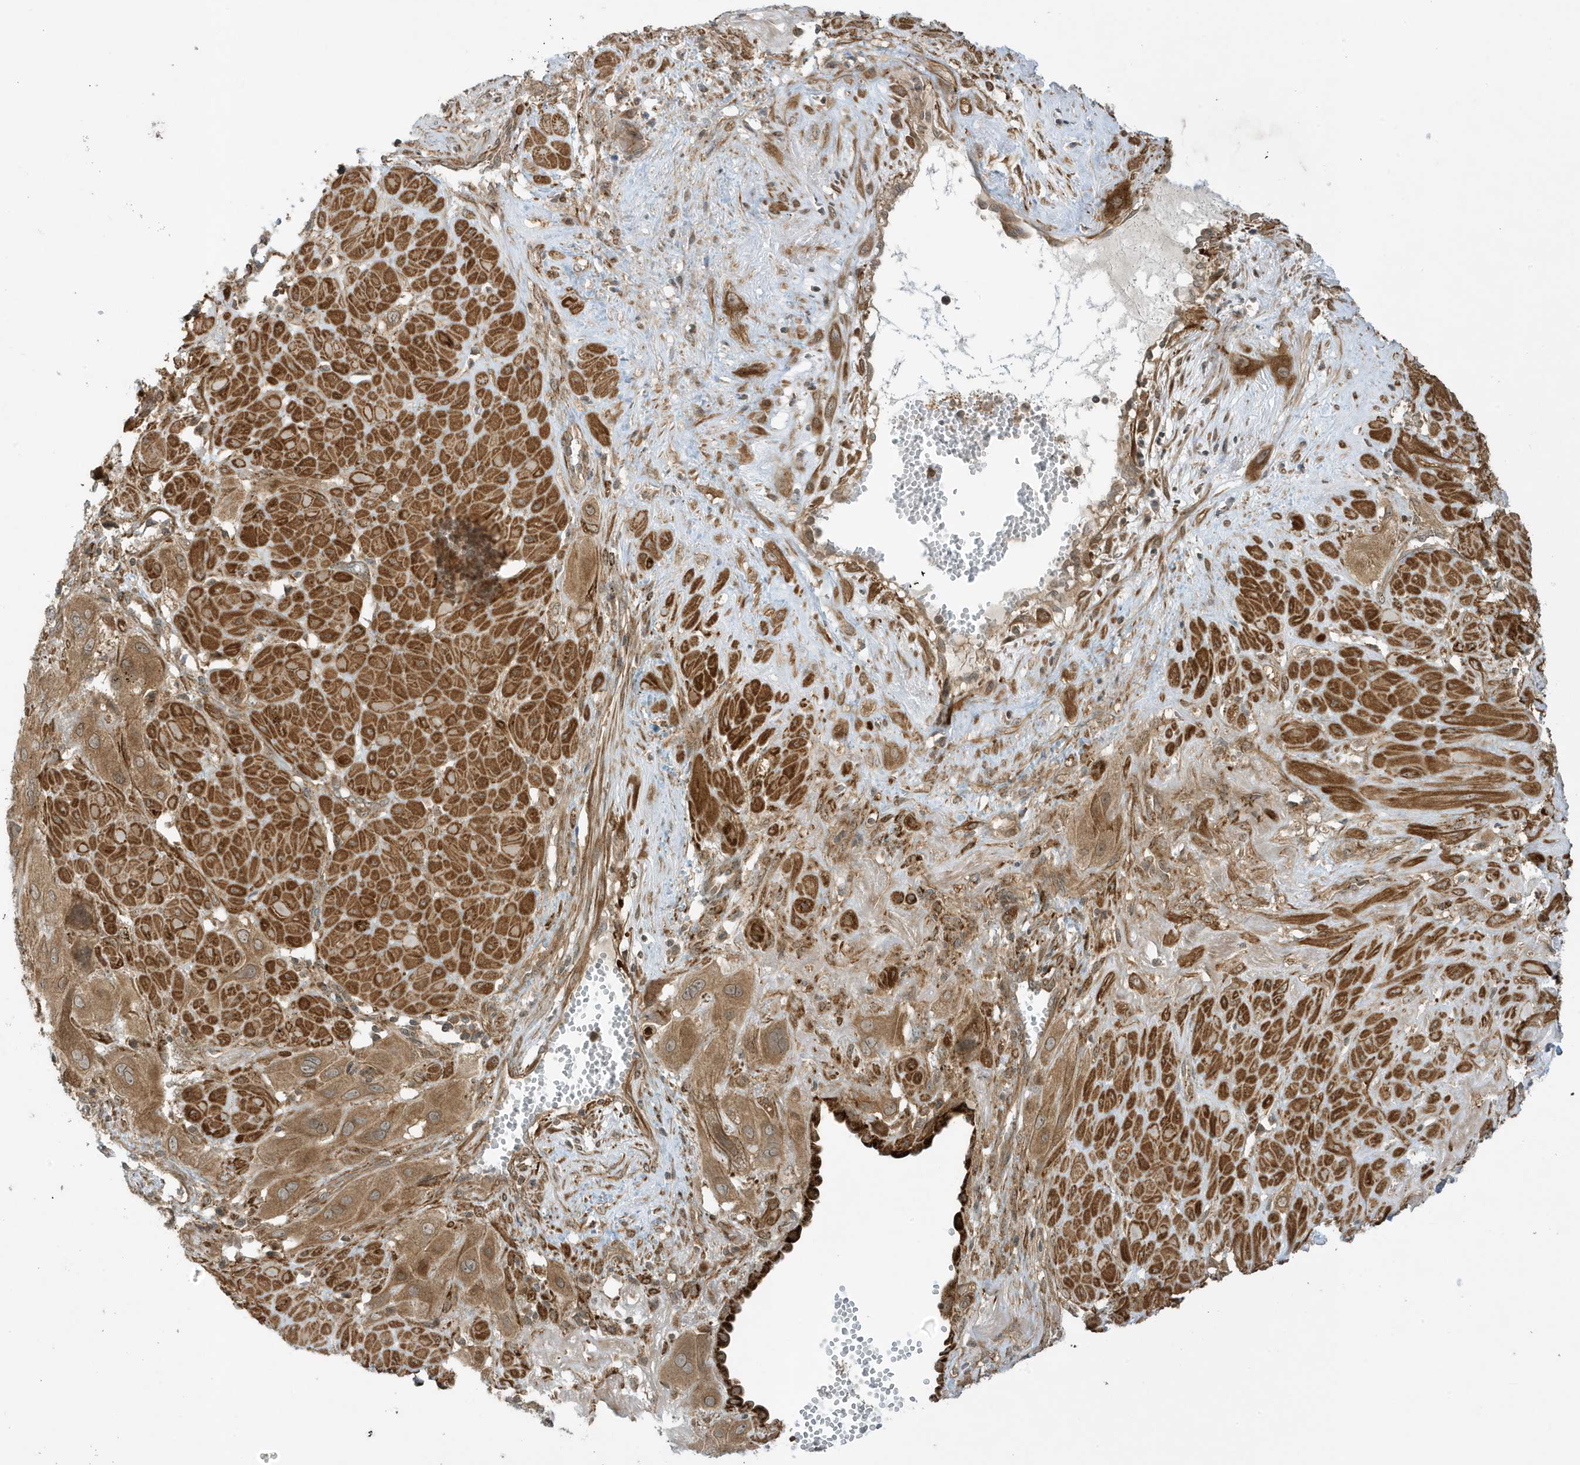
{"staining": {"intensity": "moderate", "quantity": ">75%", "location": "cytoplasmic/membranous"}, "tissue": "cervical cancer", "cell_type": "Tumor cells", "image_type": "cancer", "snomed": [{"axis": "morphology", "description": "Squamous cell carcinoma, NOS"}, {"axis": "topography", "description": "Cervix"}], "caption": "Human cervical cancer (squamous cell carcinoma) stained with a brown dye reveals moderate cytoplasmic/membranous positive expression in approximately >75% of tumor cells.", "gene": "DHX36", "patient": {"sex": "female", "age": 34}}